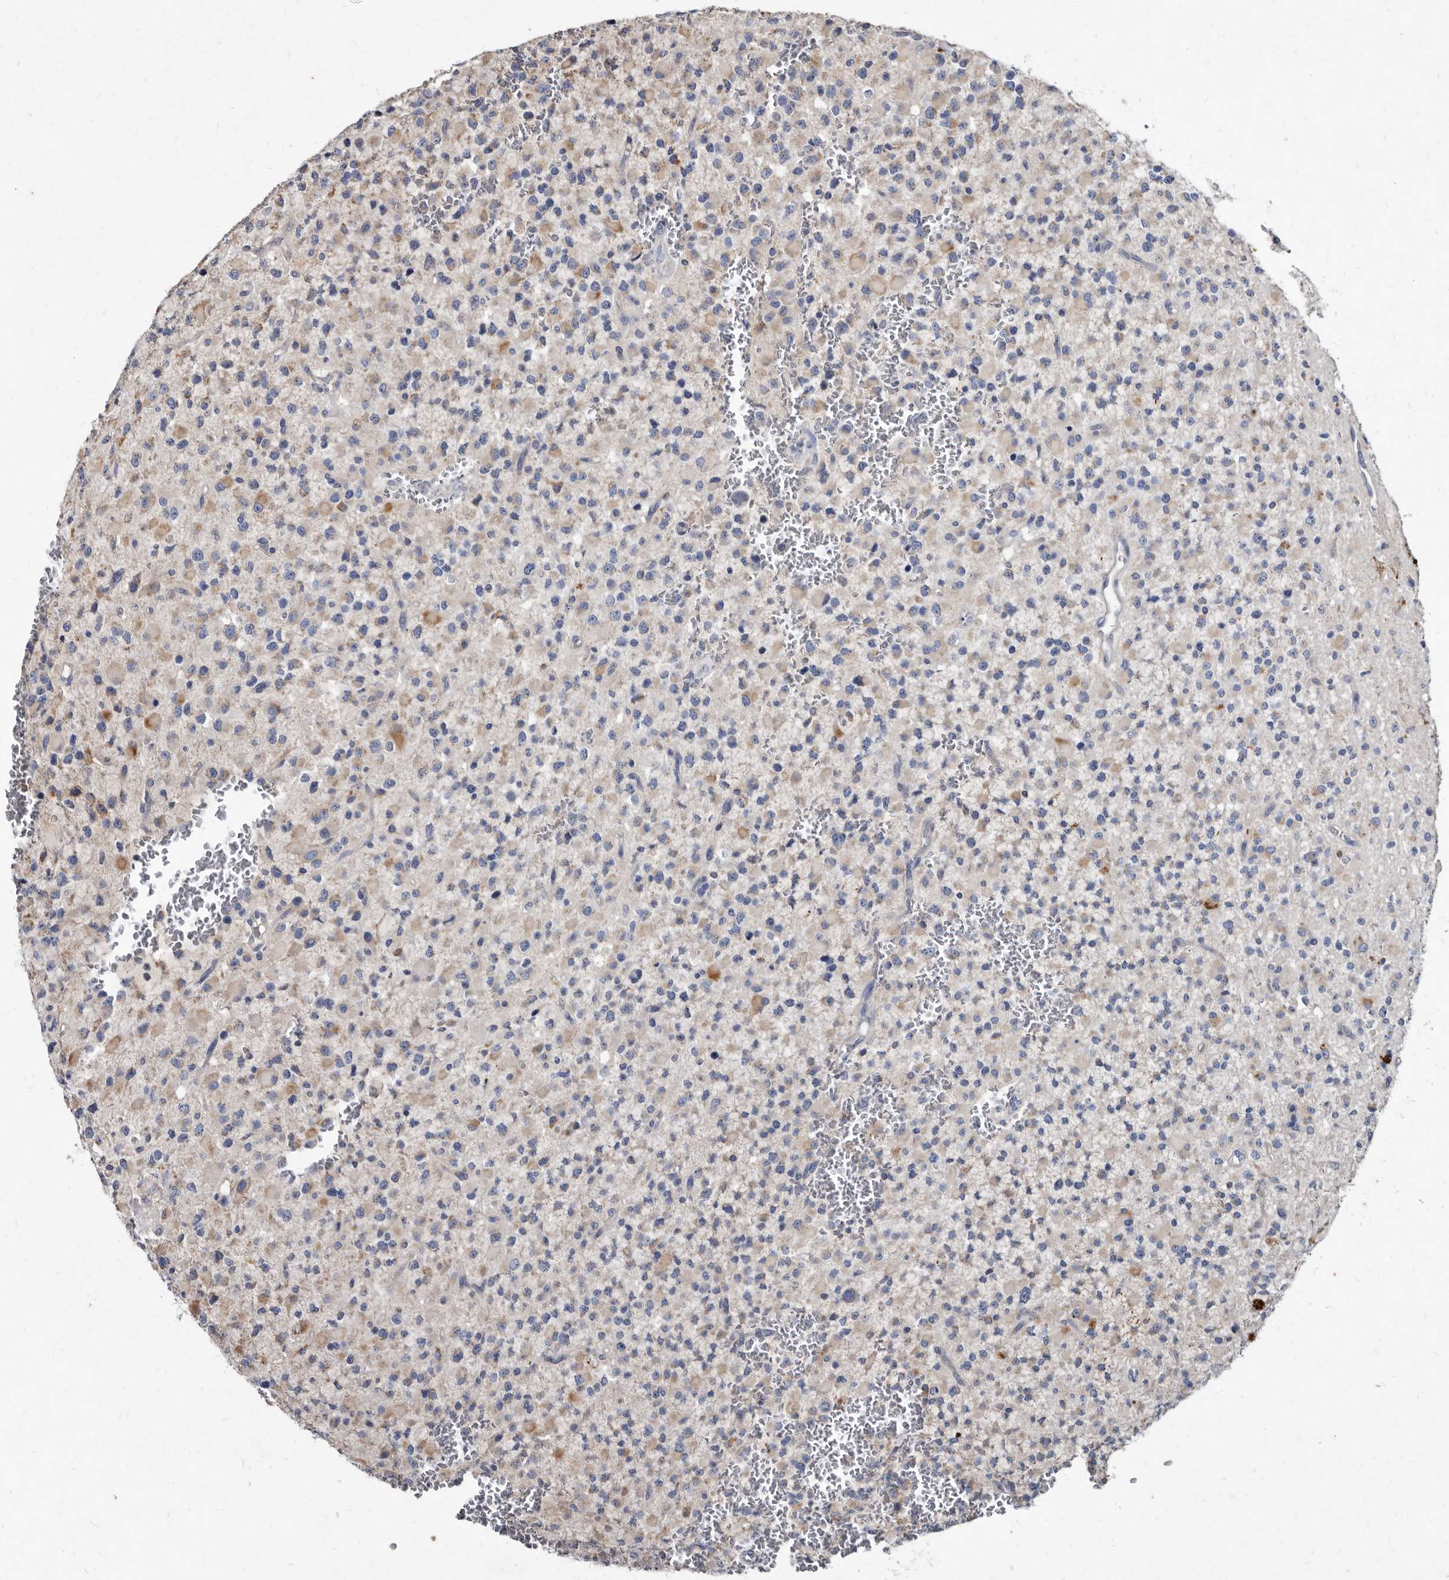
{"staining": {"intensity": "weak", "quantity": "25%-75%", "location": "cytoplasmic/membranous"}, "tissue": "glioma", "cell_type": "Tumor cells", "image_type": "cancer", "snomed": [{"axis": "morphology", "description": "Glioma, malignant, High grade"}, {"axis": "topography", "description": "Brain"}], "caption": "Protein staining shows weak cytoplasmic/membranous expression in about 25%-75% of tumor cells in high-grade glioma (malignant).", "gene": "YPEL3", "patient": {"sex": "male", "age": 34}}